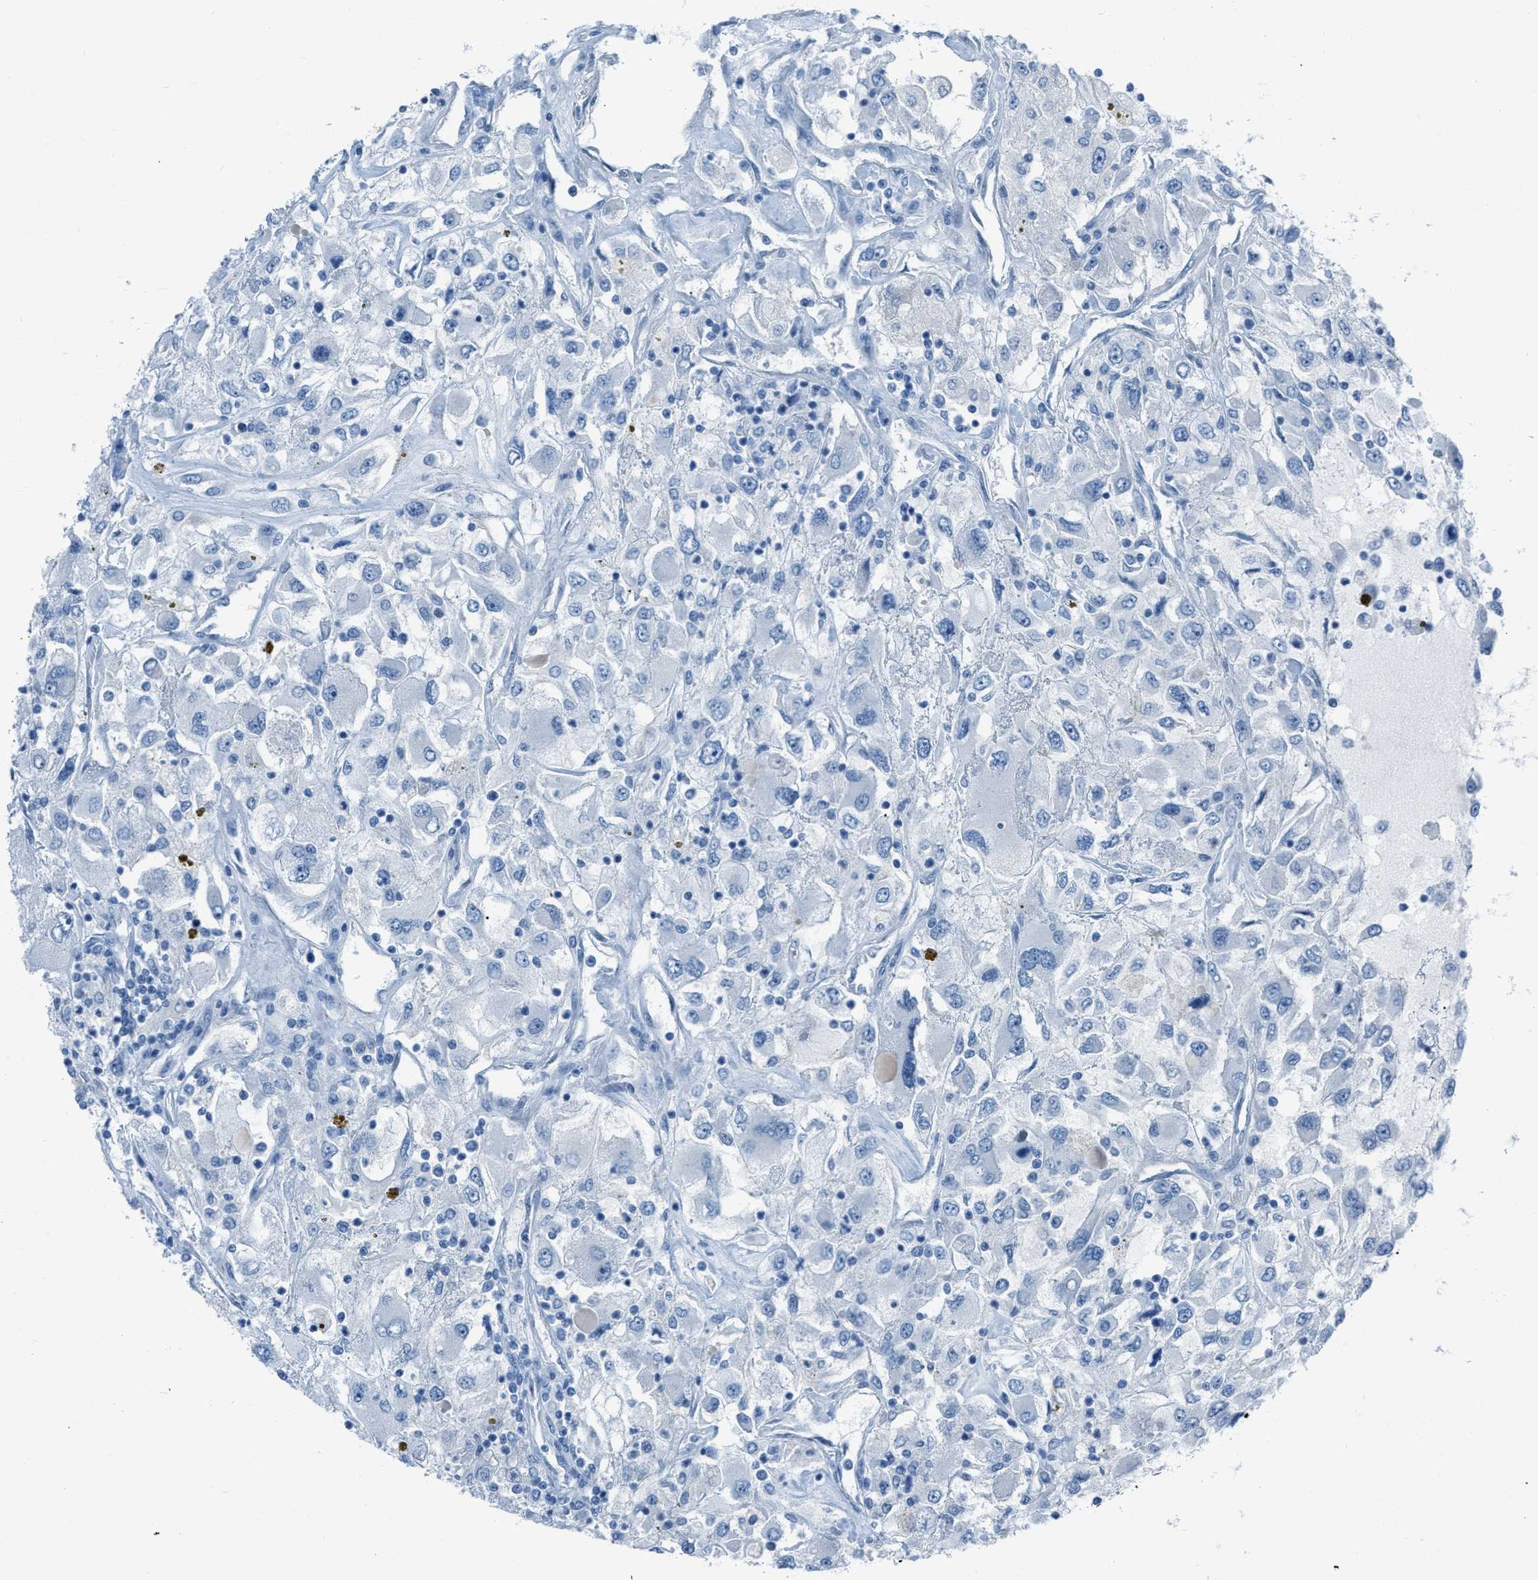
{"staining": {"intensity": "negative", "quantity": "none", "location": "none"}, "tissue": "renal cancer", "cell_type": "Tumor cells", "image_type": "cancer", "snomed": [{"axis": "morphology", "description": "Adenocarcinoma, NOS"}, {"axis": "topography", "description": "Kidney"}], "caption": "High power microscopy image of an immunohistochemistry (IHC) micrograph of adenocarcinoma (renal), revealing no significant positivity in tumor cells.", "gene": "SPATC1L", "patient": {"sex": "female", "age": 52}}